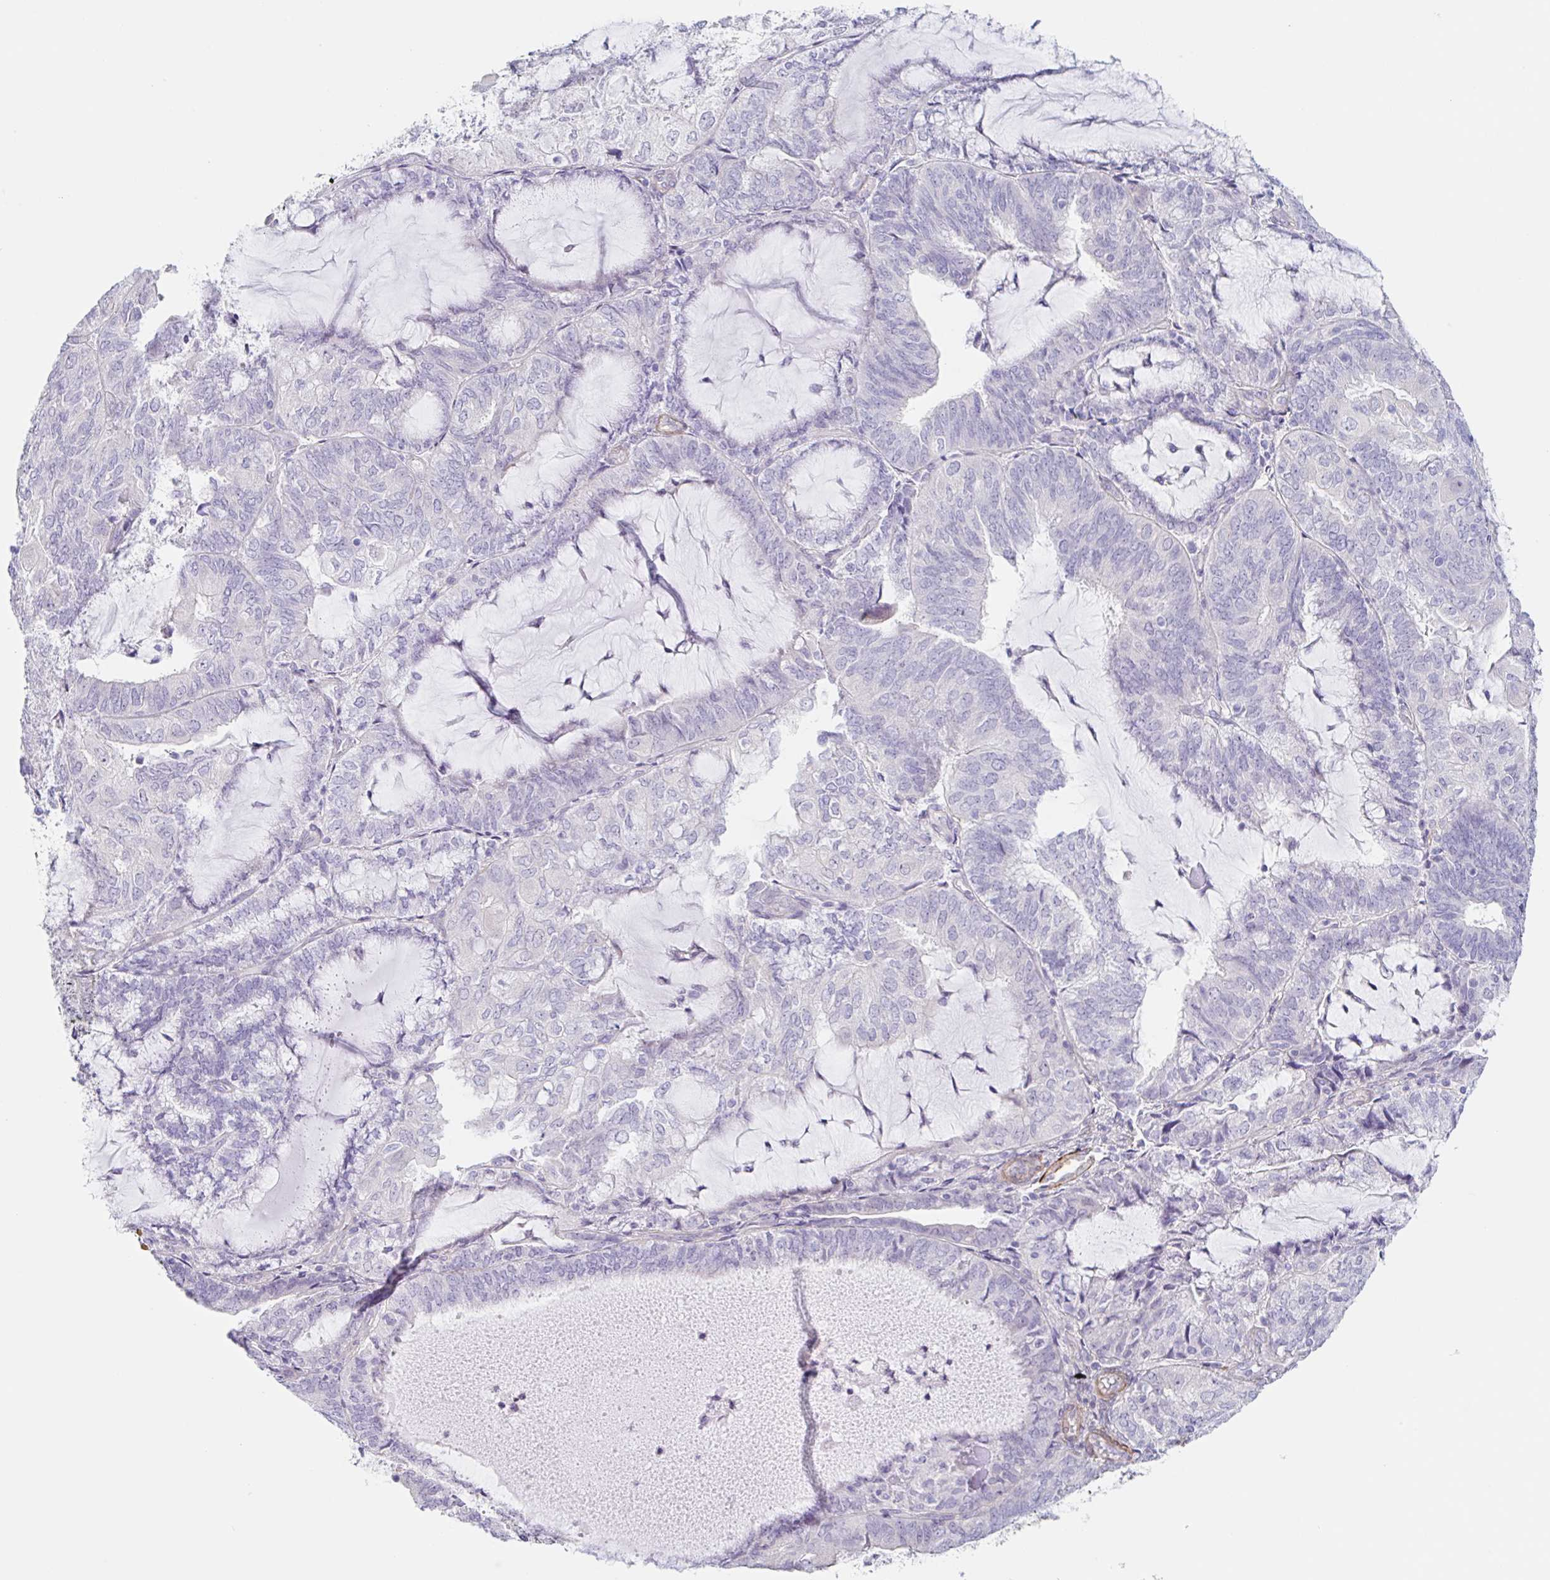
{"staining": {"intensity": "negative", "quantity": "none", "location": "none"}, "tissue": "endometrial cancer", "cell_type": "Tumor cells", "image_type": "cancer", "snomed": [{"axis": "morphology", "description": "Adenocarcinoma, NOS"}, {"axis": "topography", "description": "Endometrium"}], "caption": "DAB (3,3'-diaminobenzidine) immunohistochemical staining of endometrial adenocarcinoma exhibits no significant positivity in tumor cells.", "gene": "DCAF17", "patient": {"sex": "female", "age": 81}}